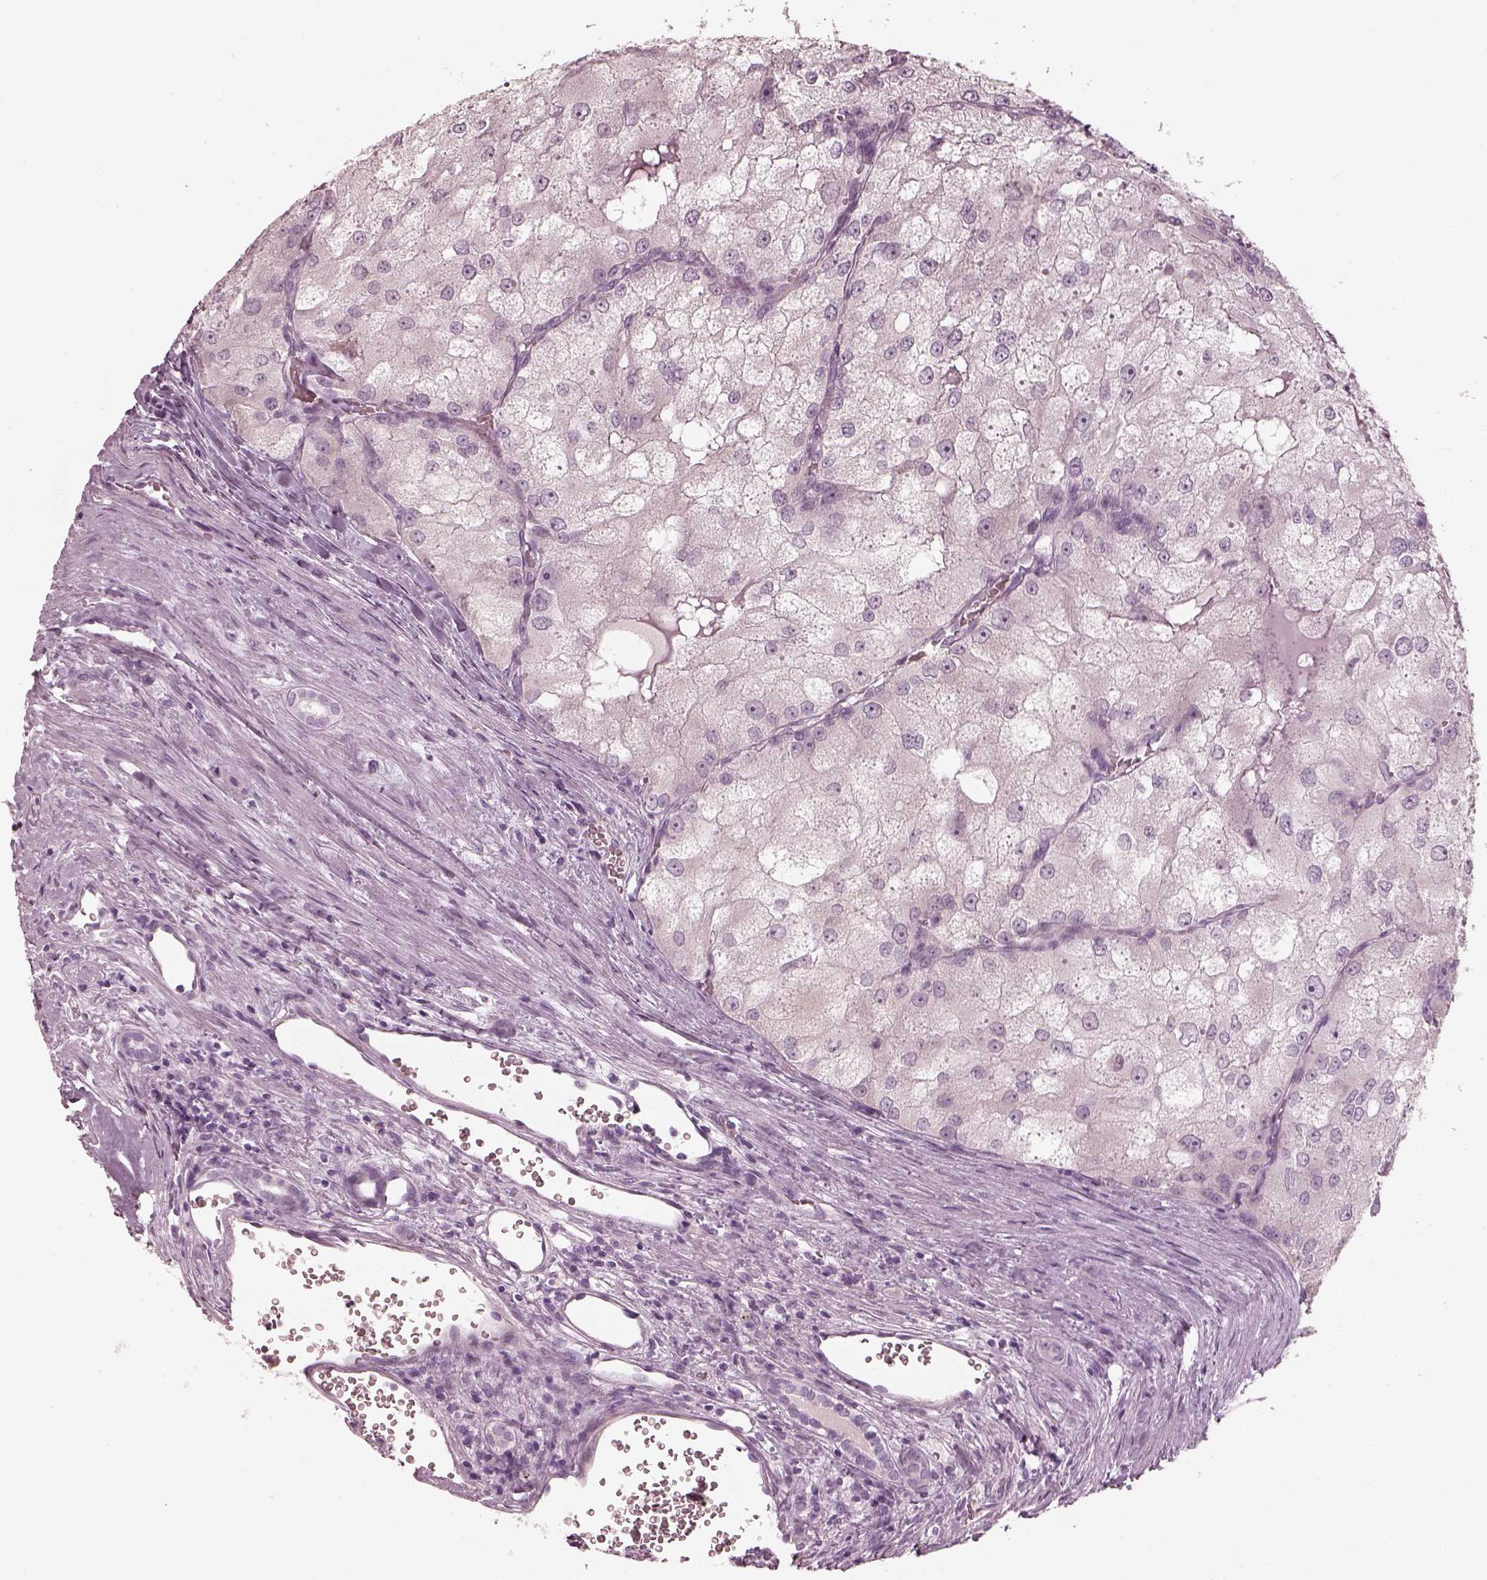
{"staining": {"intensity": "negative", "quantity": "none", "location": "none"}, "tissue": "renal cancer", "cell_type": "Tumor cells", "image_type": "cancer", "snomed": [{"axis": "morphology", "description": "Adenocarcinoma, NOS"}, {"axis": "topography", "description": "Kidney"}], "caption": "A histopathology image of renal adenocarcinoma stained for a protein displays no brown staining in tumor cells.", "gene": "RSPH9", "patient": {"sex": "female", "age": 70}}